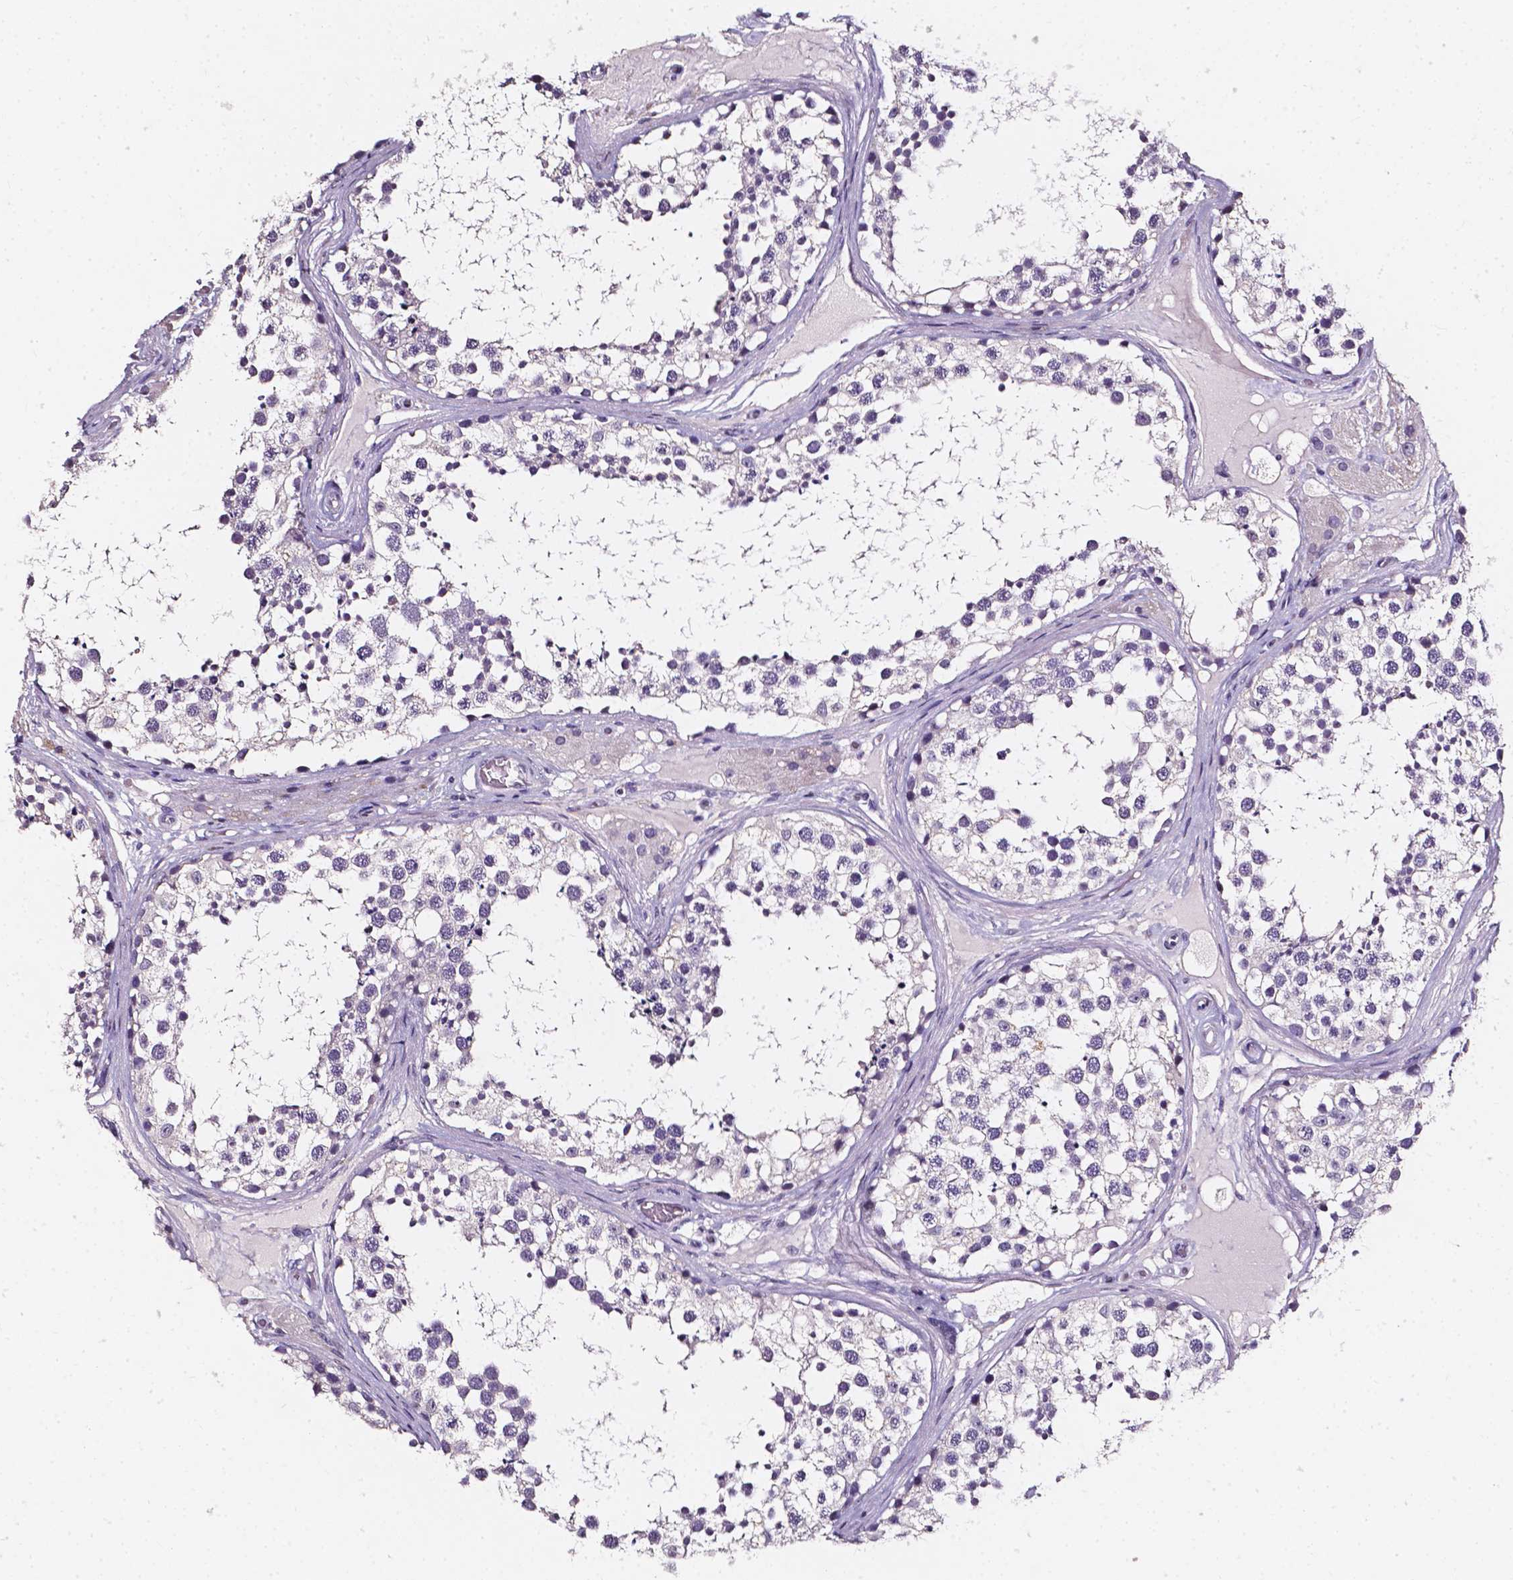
{"staining": {"intensity": "negative", "quantity": "none", "location": "none"}, "tissue": "testis", "cell_type": "Cells in seminiferous ducts", "image_type": "normal", "snomed": [{"axis": "morphology", "description": "Normal tissue, NOS"}, {"axis": "morphology", "description": "Seminoma, NOS"}, {"axis": "topography", "description": "Testis"}], "caption": "Testis was stained to show a protein in brown. There is no significant expression in cells in seminiferous ducts. Nuclei are stained in blue.", "gene": "AKR1B10", "patient": {"sex": "male", "age": 65}}